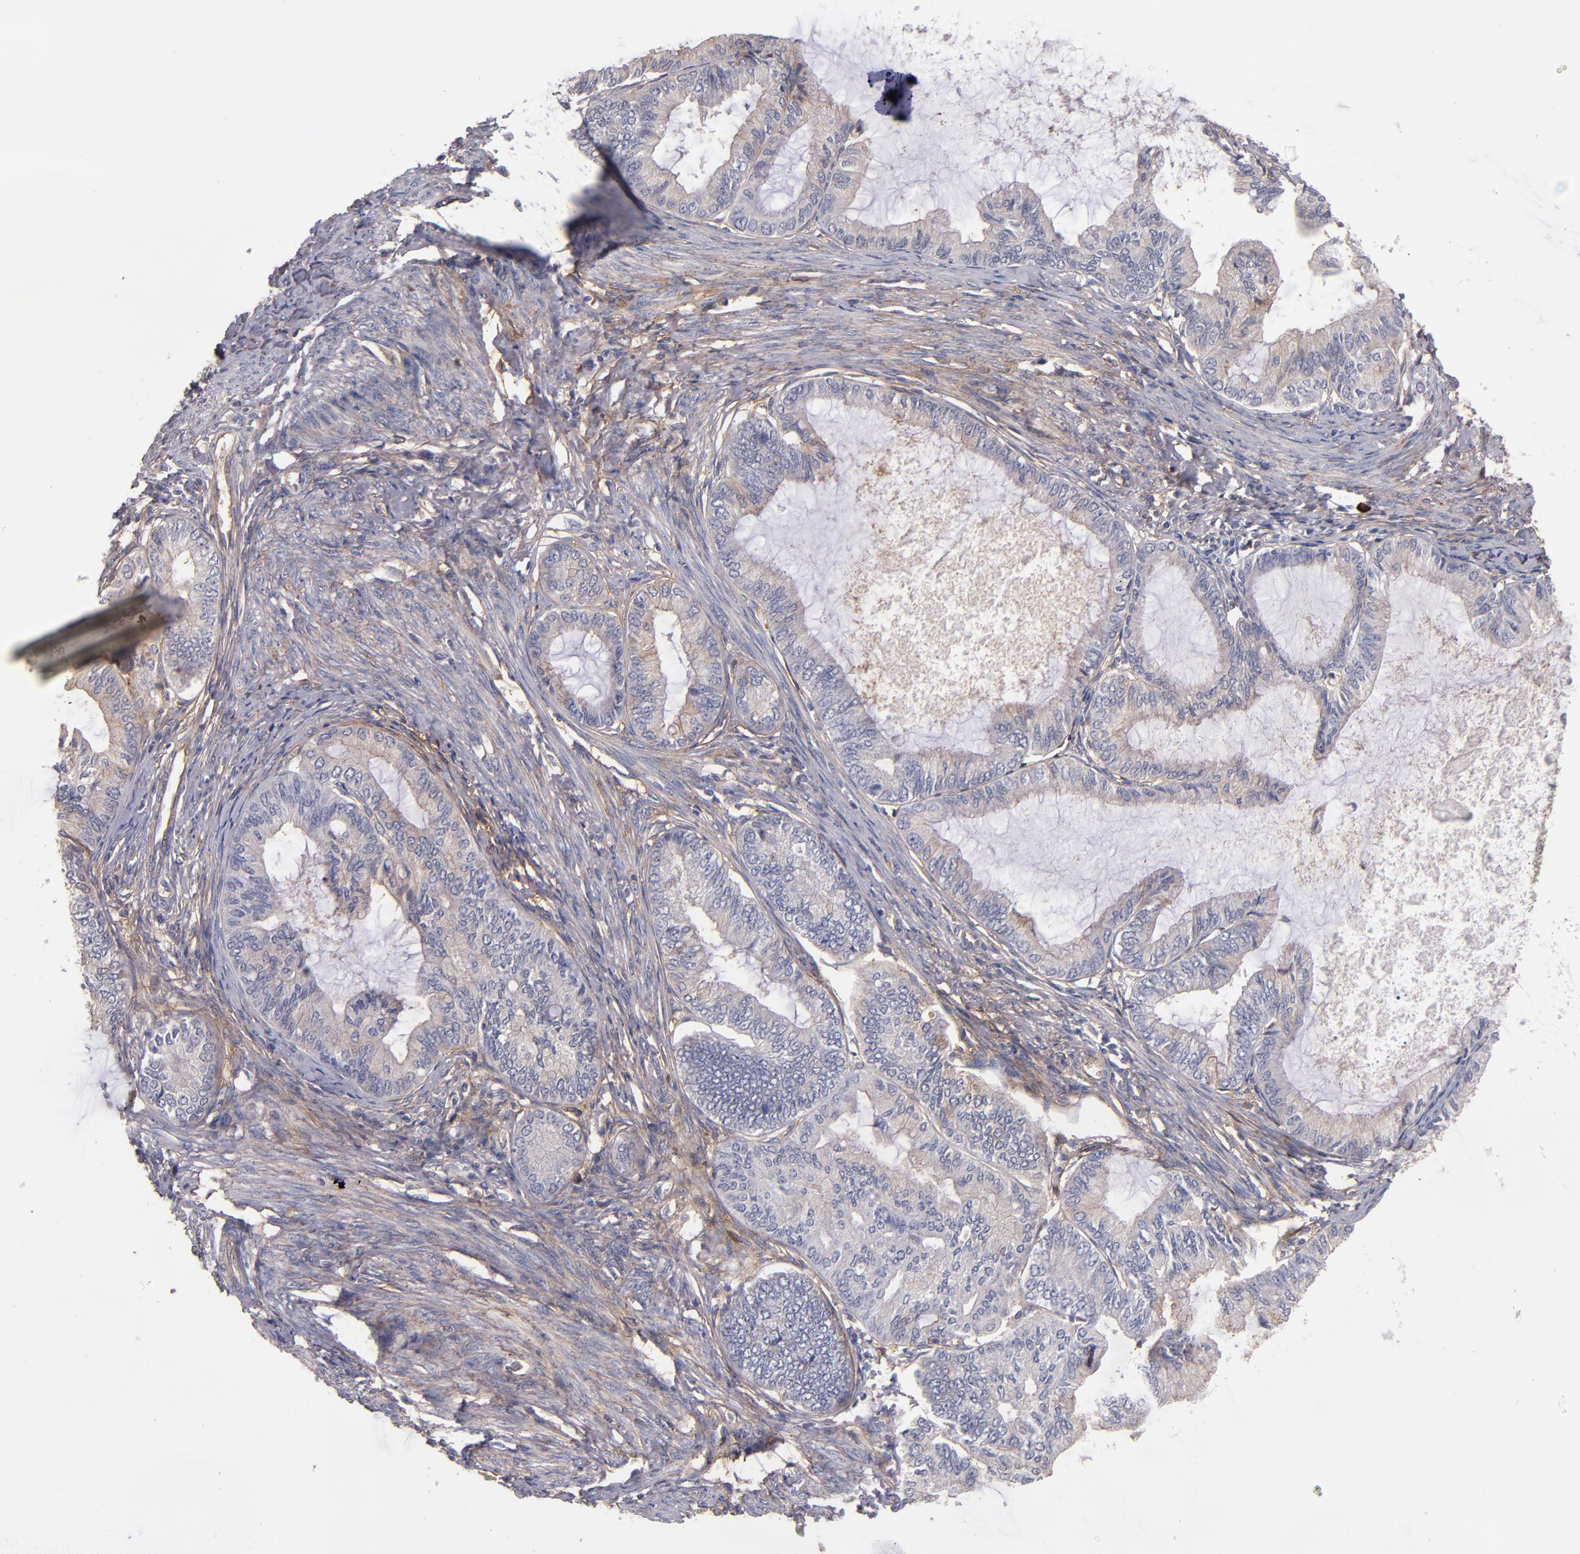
{"staining": {"intensity": "weak", "quantity": "25%-75%", "location": "cytoplasmic/membranous"}, "tissue": "endometrial cancer", "cell_type": "Tumor cells", "image_type": "cancer", "snomed": [{"axis": "morphology", "description": "Adenocarcinoma, NOS"}, {"axis": "topography", "description": "Endometrium"}], "caption": "Protein expression by immunohistochemistry shows weak cytoplasmic/membranous expression in about 25%-75% of tumor cells in endometrial cancer. (DAB IHC, brown staining for protein, blue staining for nuclei).", "gene": "PLSCR4", "patient": {"sex": "female", "age": 86}}